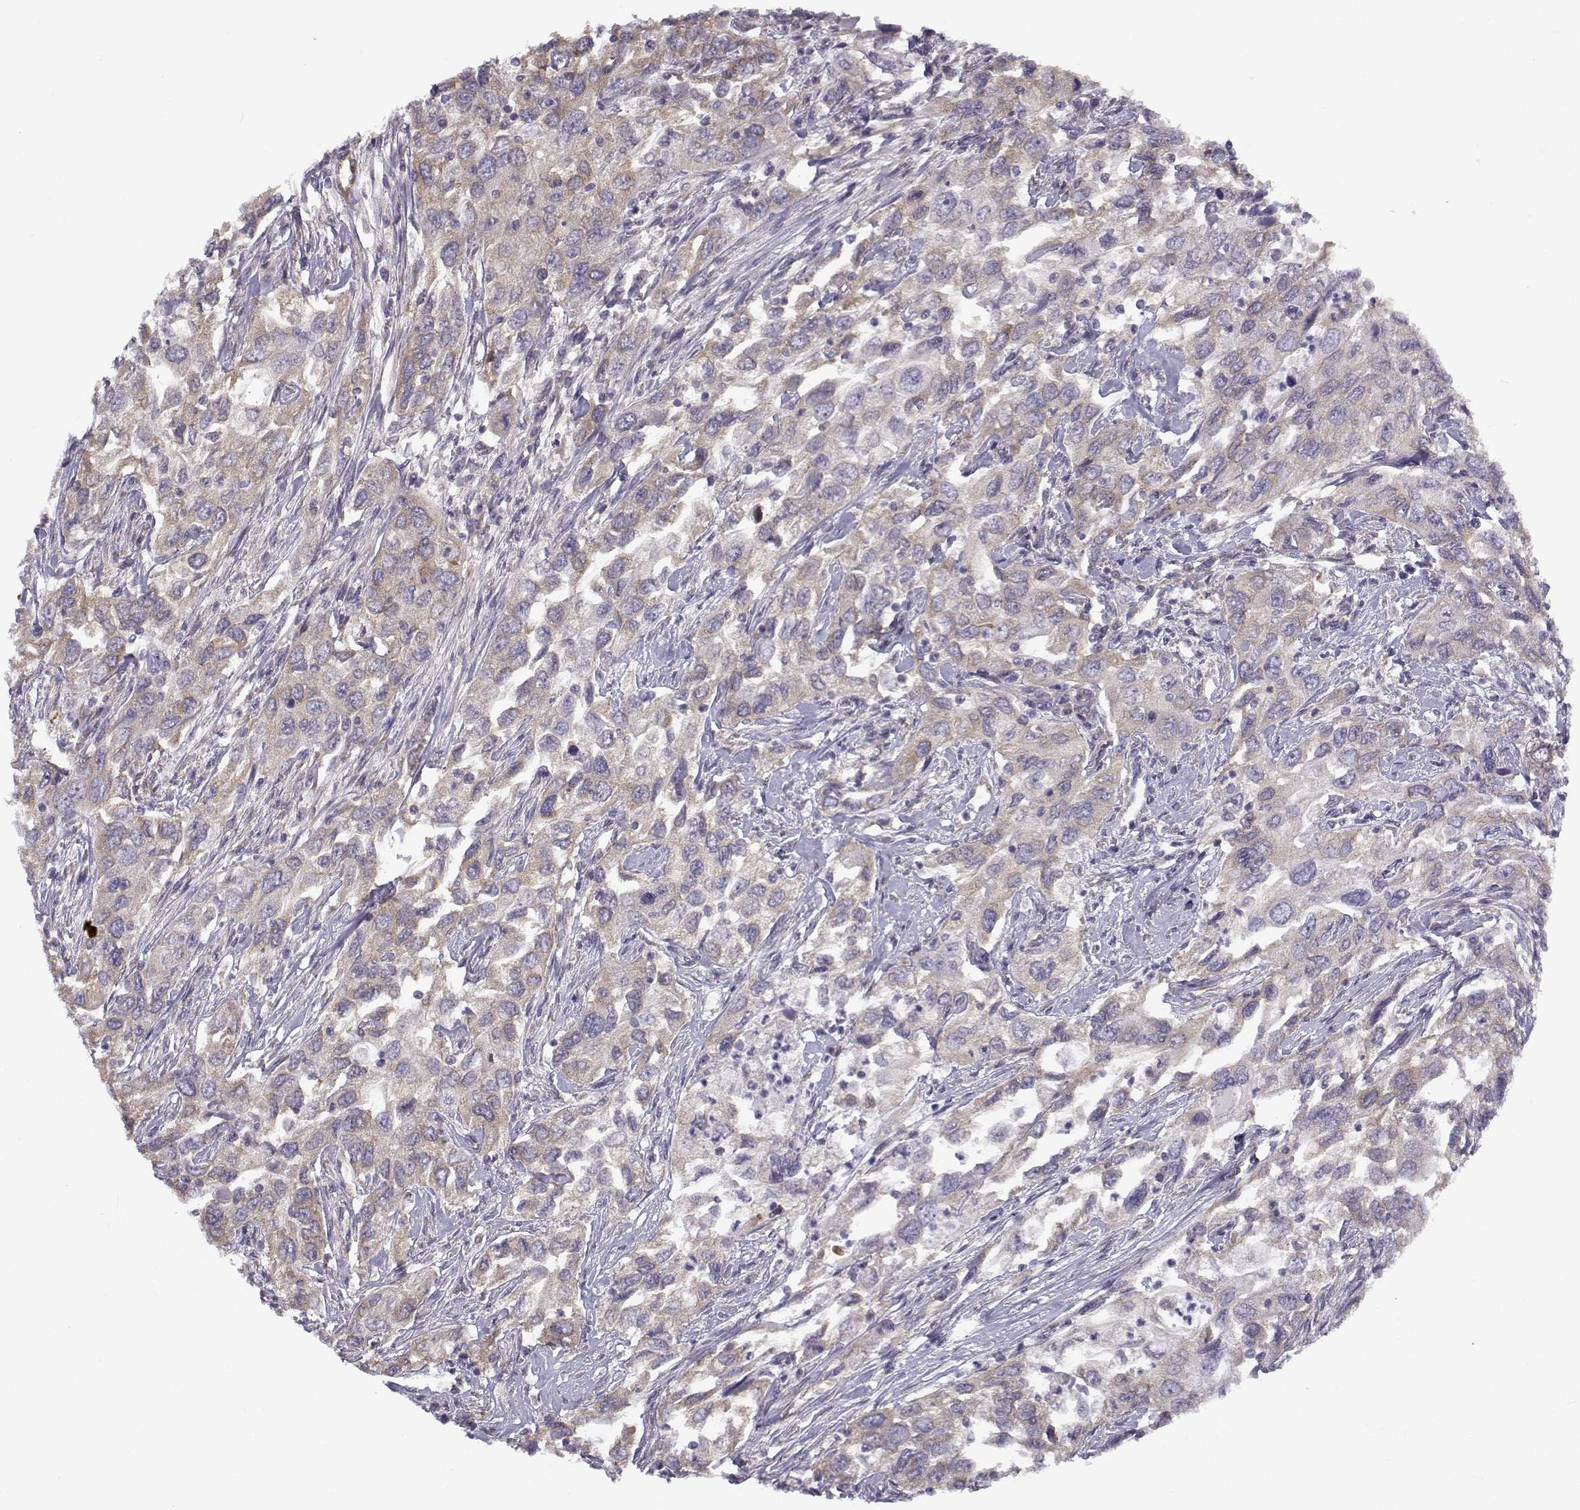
{"staining": {"intensity": "weak", "quantity": ">75%", "location": "cytoplasmic/membranous"}, "tissue": "urothelial cancer", "cell_type": "Tumor cells", "image_type": "cancer", "snomed": [{"axis": "morphology", "description": "Urothelial carcinoma, High grade"}, {"axis": "topography", "description": "Urinary bladder"}], "caption": "A histopathology image of high-grade urothelial carcinoma stained for a protein shows weak cytoplasmic/membranous brown staining in tumor cells.", "gene": "BEND6", "patient": {"sex": "male", "age": 76}}